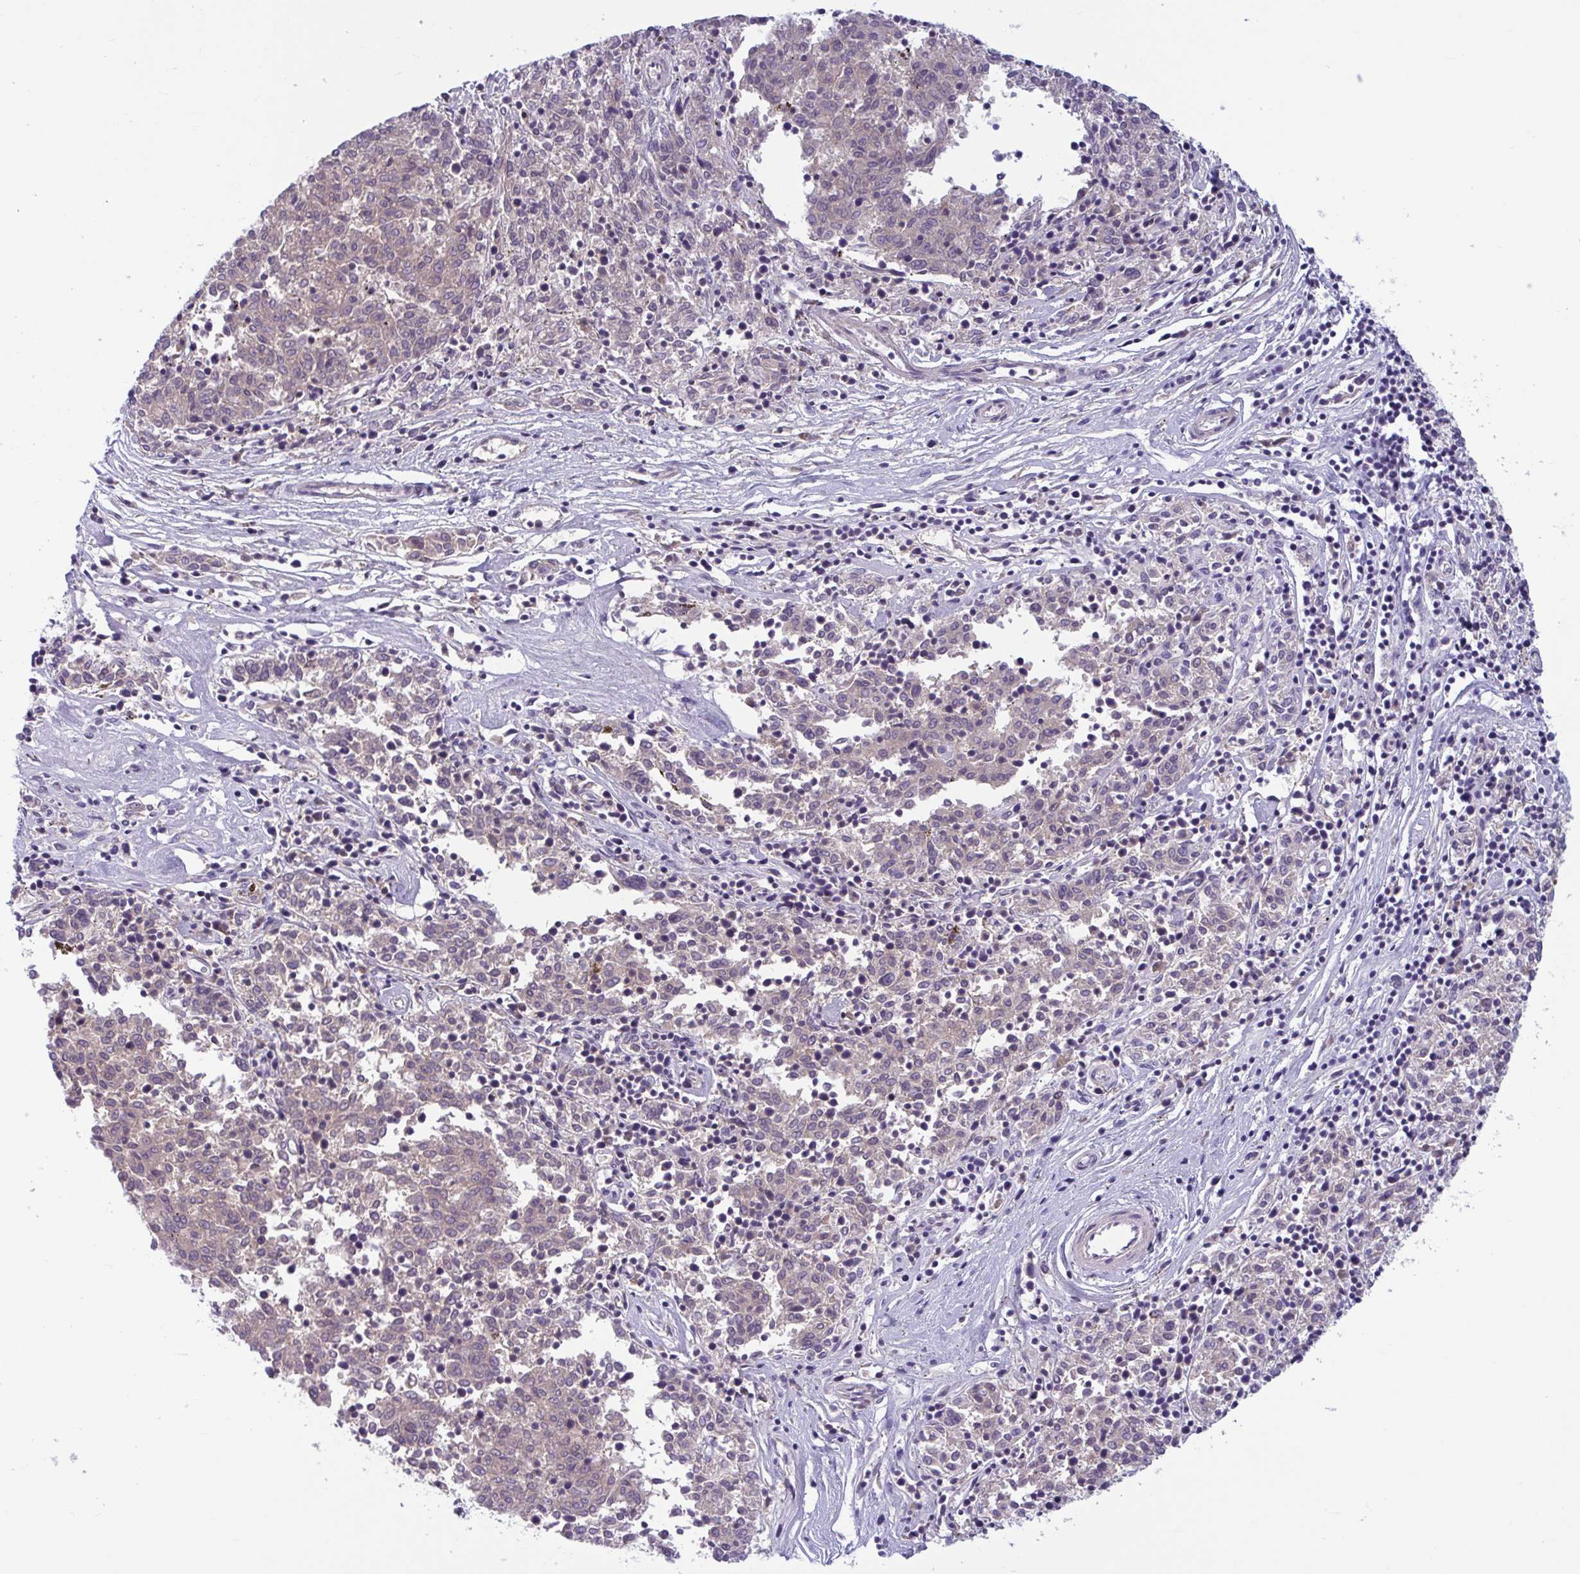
{"staining": {"intensity": "weak", "quantity": "25%-75%", "location": "cytoplasmic/membranous"}, "tissue": "melanoma", "cell_type": "Tumor cells", "image_type": "cancer", "snomed": [{"axis": "morphology", "description": "Malignant melanoma, NOS"}, {"axis": "topography", "description": "Skin"}], "caption": "Immunohistochemistry of human malignant melanoma demonstrates low levels of weak cytoplasmic/membranous positivity in about 25%-75% of tumor cells.", "gene": "TTC7B", "patient": {"sex": "female", "age": 72}}